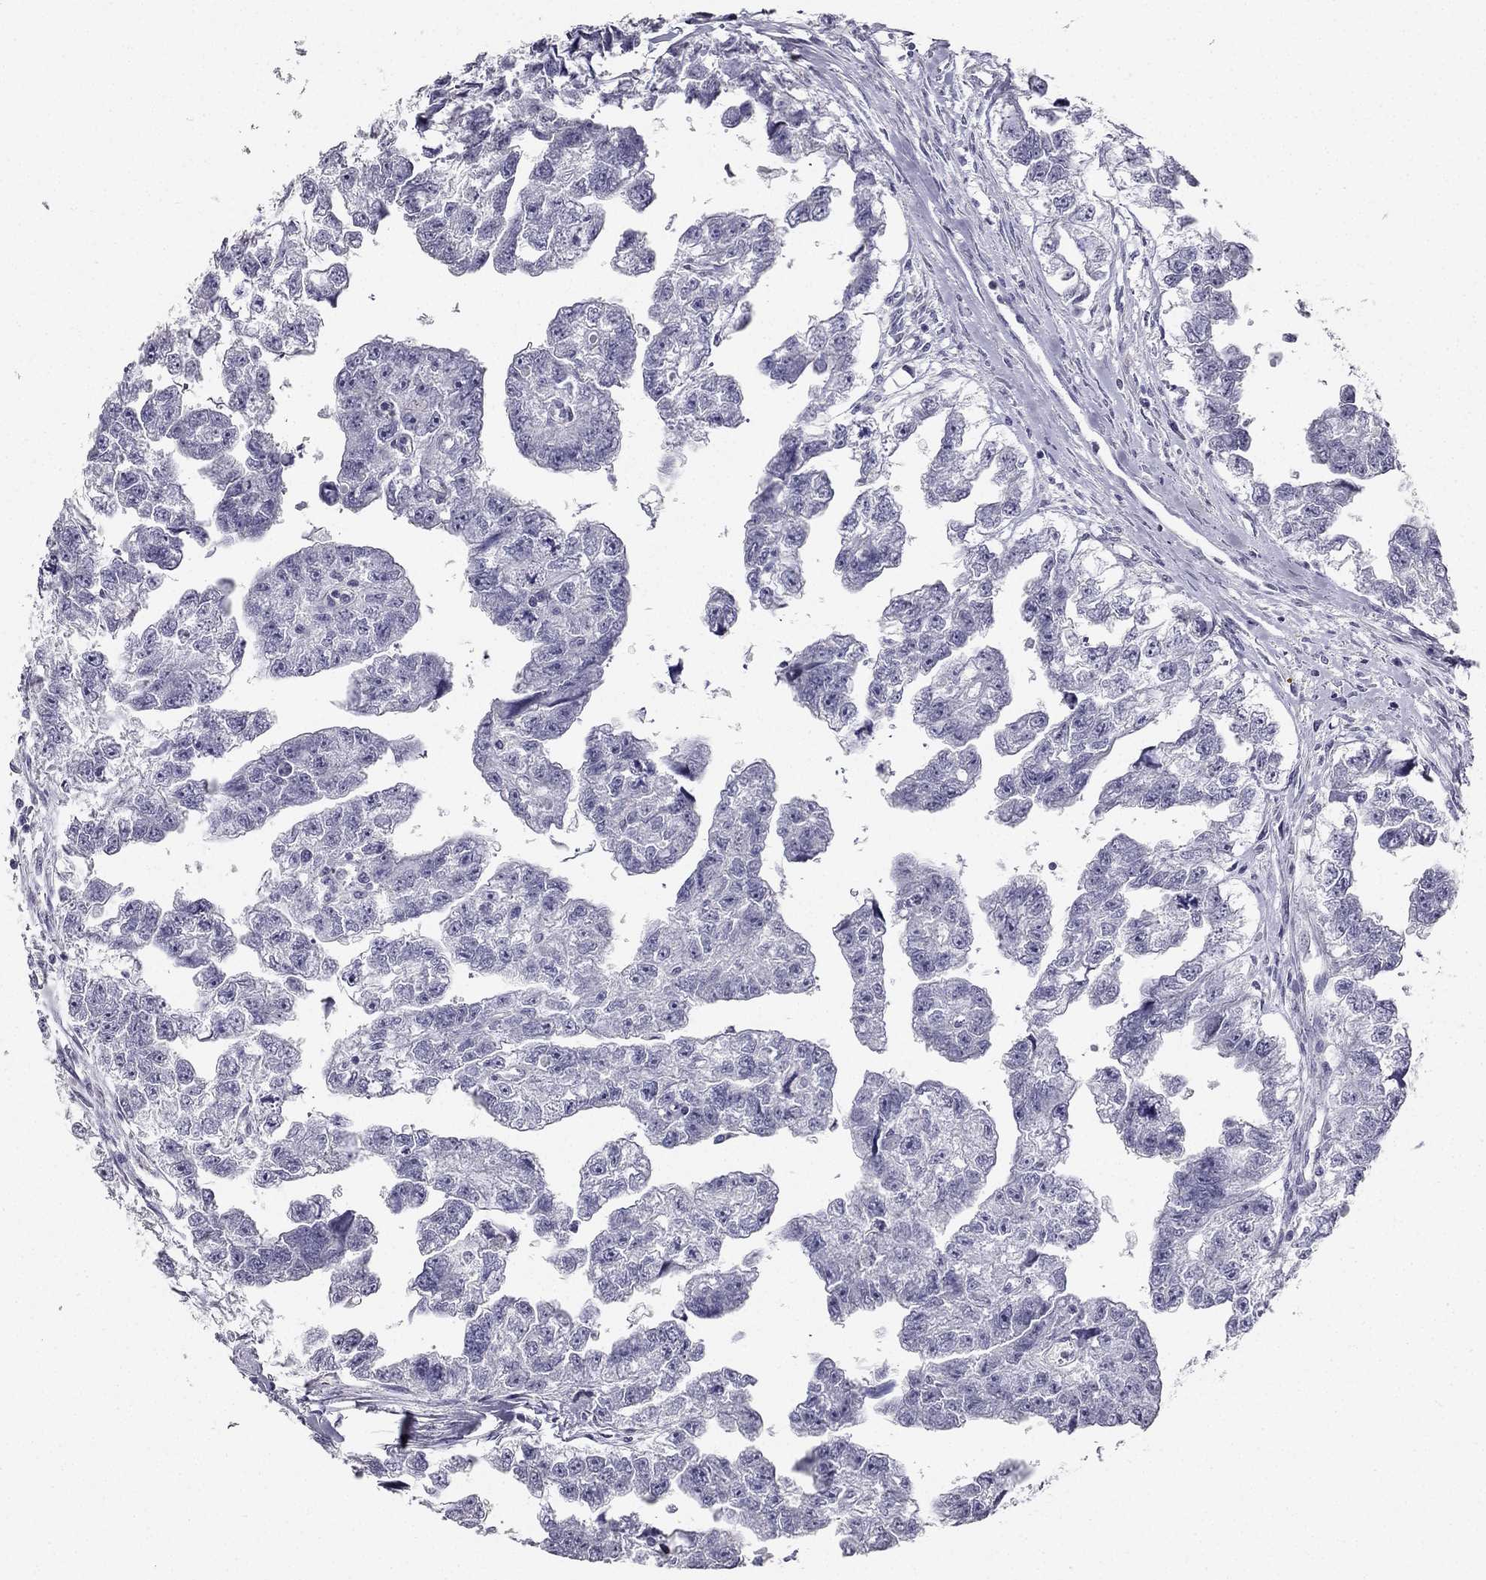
{"staining": {"intensity": "negative", "quantity": "none", "location": "none"}, "tissue": "testis cancer", "cell_type": "Tumor cells", "image_type": "cancer", "snomed": [{"axis": "morphology", "description": "Carcinoma, Embryonal, NOS"}, {"axis": "morphology", "description": "Teratoma, malignant, NOS"}, {"axis": "topography", "description": "Testis"}], "caption": "The micrograph displays no significant expression in tumor cells of testis cancer.", "gene": "CALB2", "patient": {"sex": "male", "age": 44}}